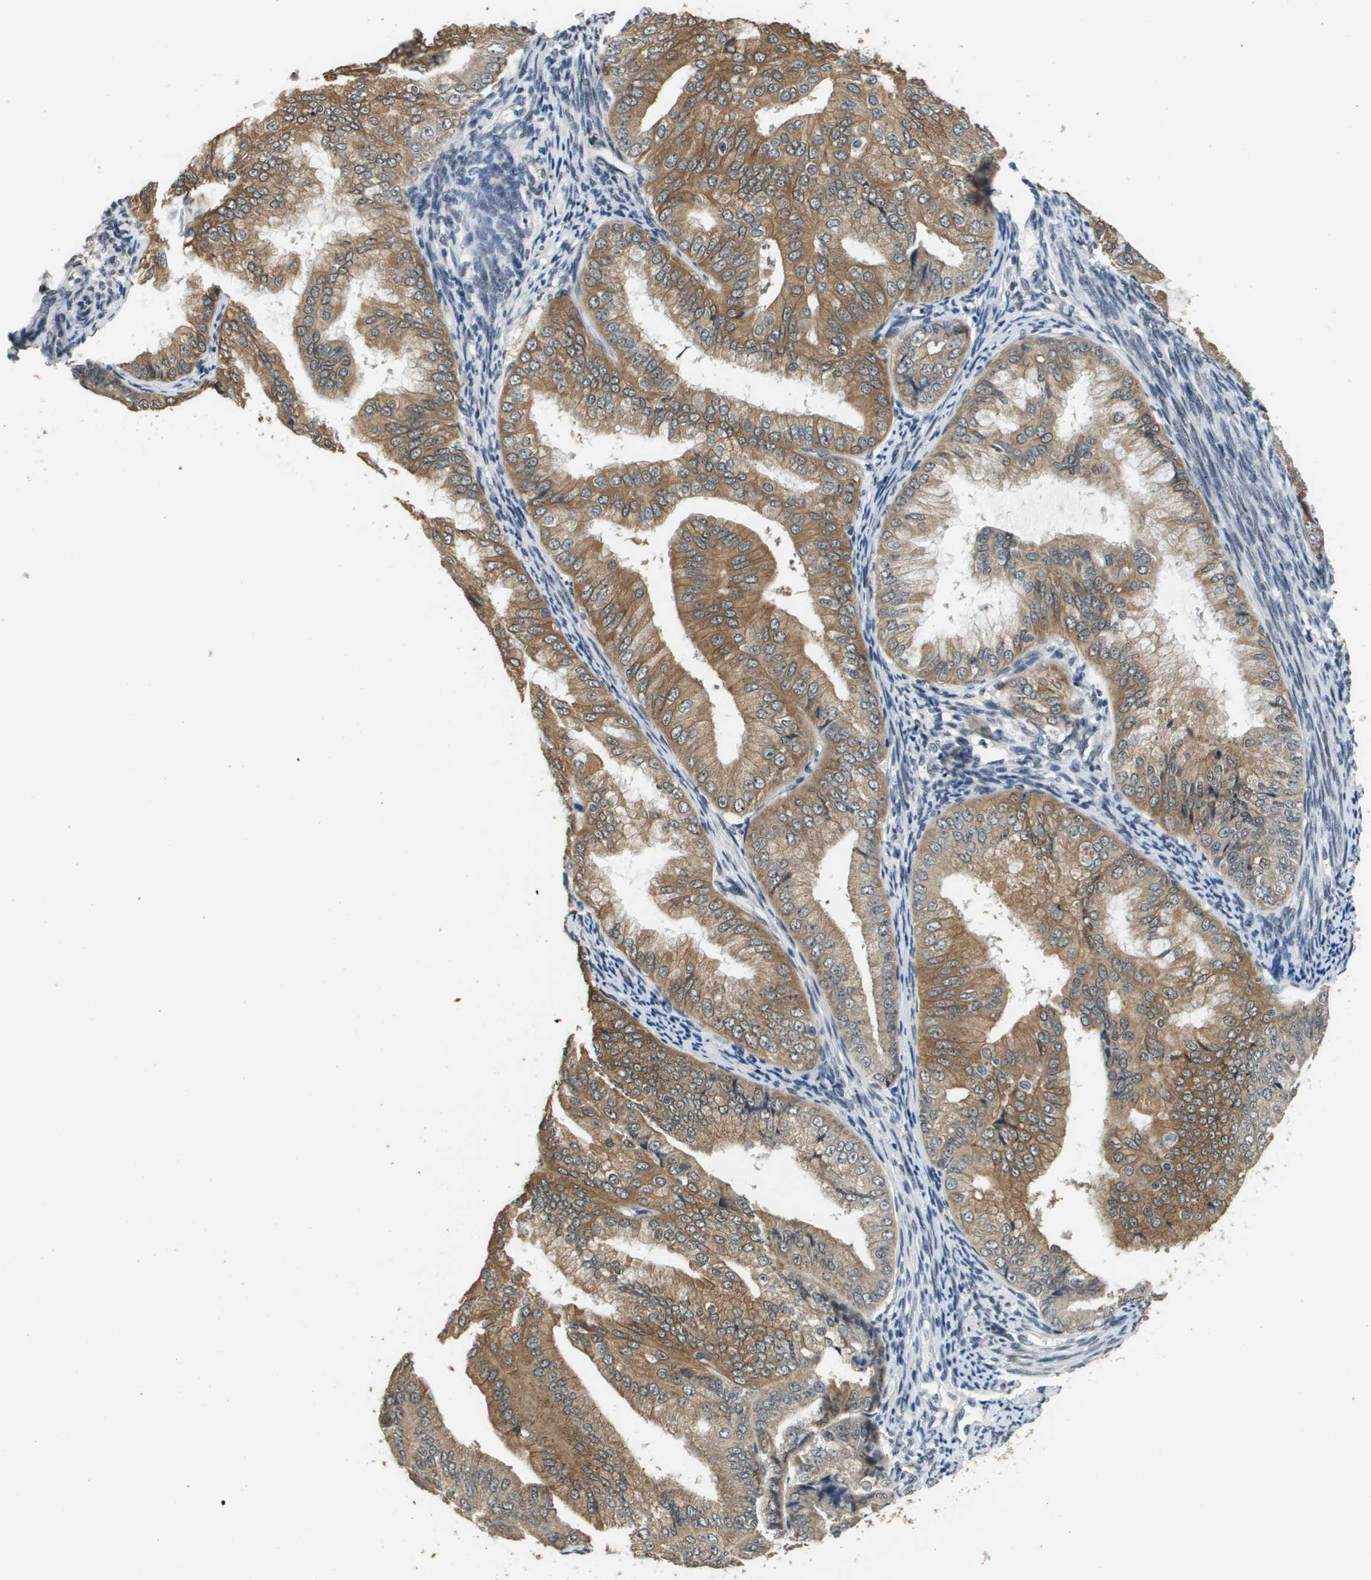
{"staining": {"intensity": "moderate", "quantity": ">75%", "location": "cytoplasmic/membranous"}, "tissue": "endometrial cancer", "cell_type": "Tumor cells", "image_type": "cancer", "snomed": [{"axis": "morphology", "description": "Adenocarcinoma, NOS"}, {"axis": "topography", "description": "Endometrium"}], "caption": "Moderate cytoplasmic/membranous staining for a protein is identified in approximately >75% of tumor cells of adenocarcinoma (endometrial) using IHC.", "gene": "FANCC", "patient": {"sex": "female", "age": 63}}